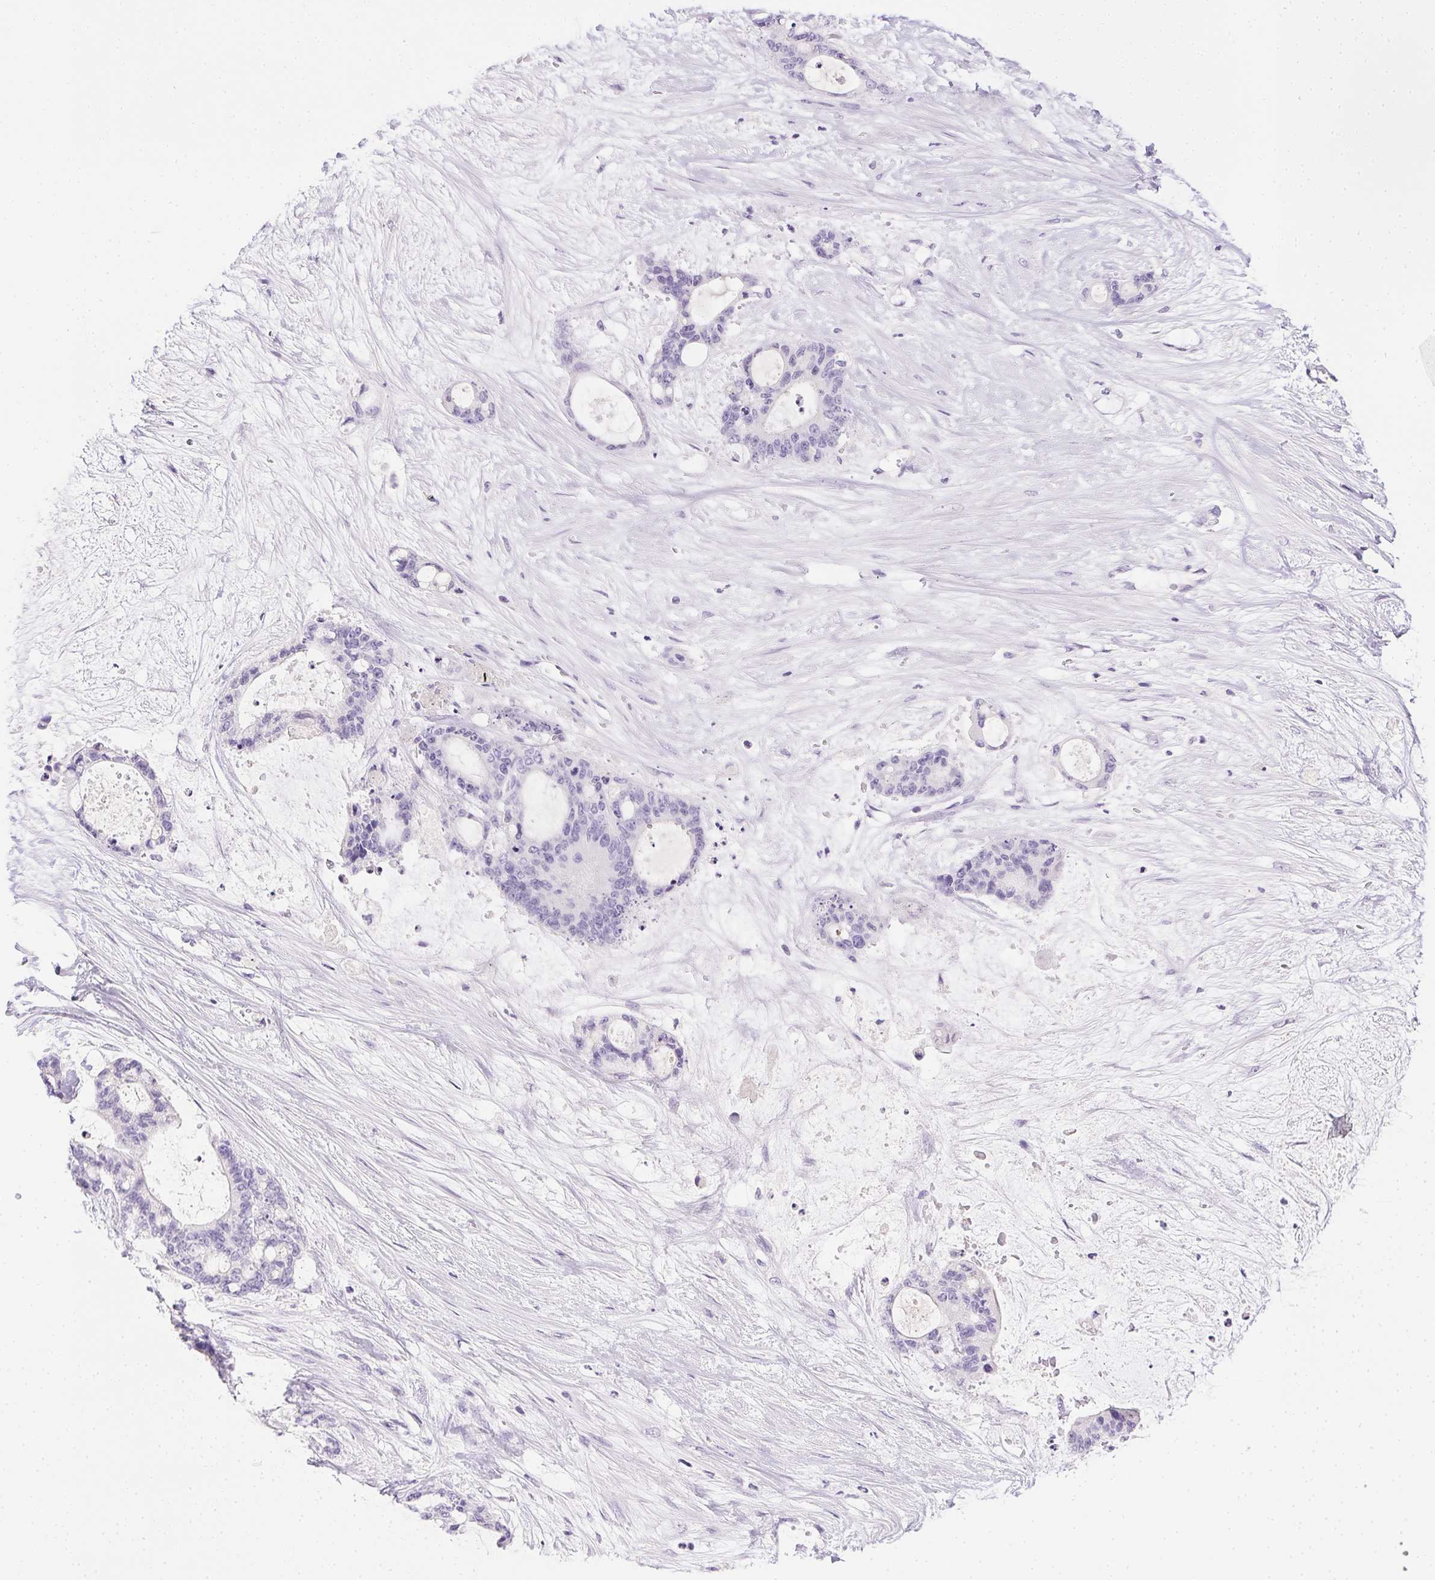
{"staining": {"intensity": "negative", "quantity": "none", "location": "none"}, "tissue": "liver cancer", "cell_type": "Tumor cells", "image_type": "cancer", "snomed": [{"axis": "morphology", "description": "Normal tissue, NOS"}, {"axis": "morphology", "description": "Cholangiocarcinoma"}, {"axis": "topography", "description": "Liver"}, {"axis": "topography", "description": "Peripheral nerve tissue"}], "caption": "Cholangiocarcinoma (liver) stained for a protein using immunohistochemistry (IHC) exhibits no expression tumor cells.", "gene": "C20orf85", "patient": {"sex": "female", "age": 73}}